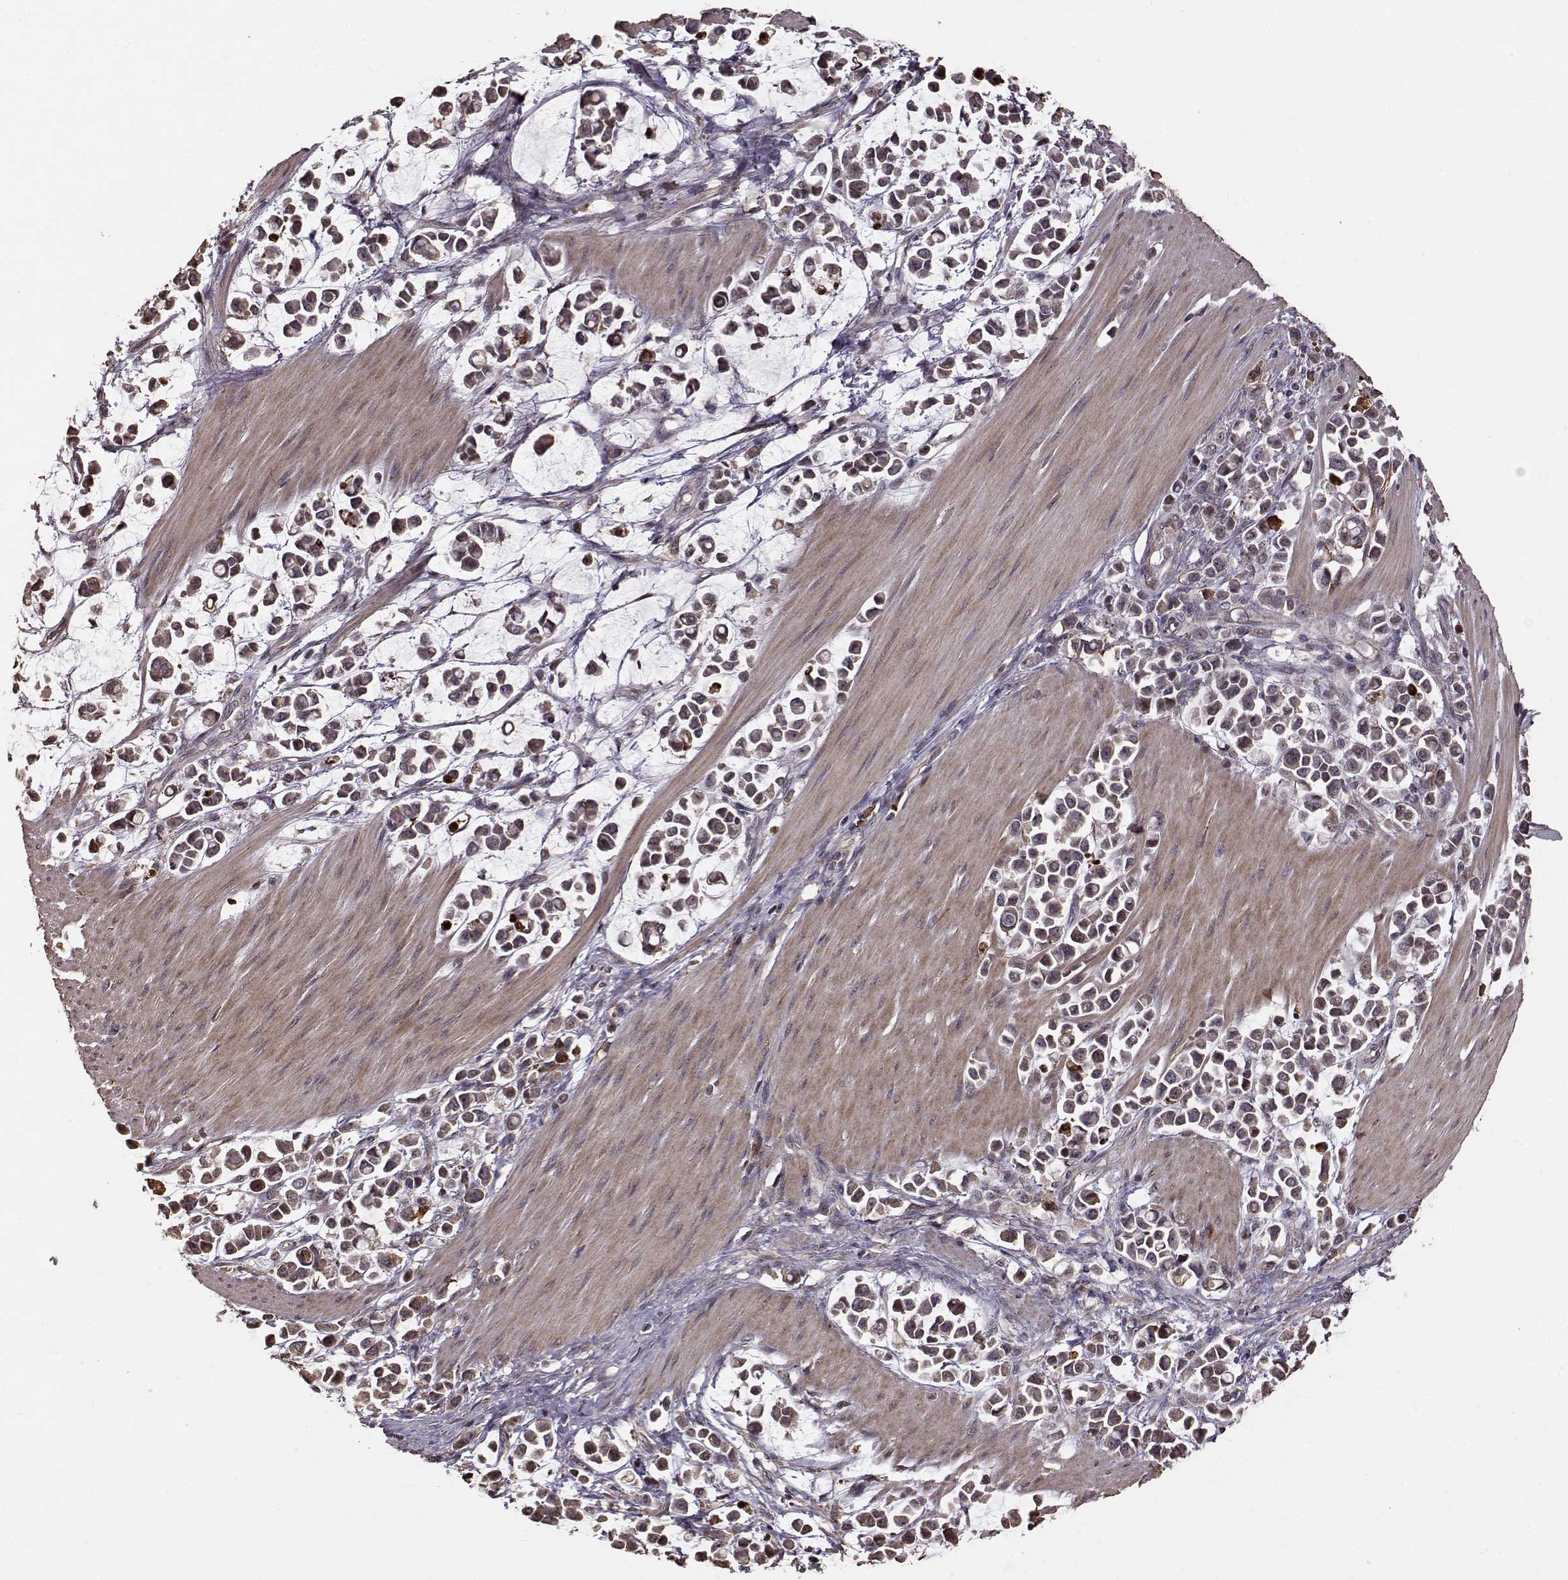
{"staining": {"intensity": "moderate", "quantity": ">75%", "location": "cytoplasmic/membranous"}, "tissue": "stomach cancer", "cell_type": "Tumor cells", "image_type": "cancer", "snomed": [{"axis": "morphology", "description": "Adenocarcinoma, NOS"}, {"axis": "topography", "description": "Stomach"}], "caption": "Immunohistochemical staining of stomach adenocarcinoma shows moderate cytoplasmic/membranous protein expression in about >75% of tumor cells.", "gene": "USP15", "patient": {"sex": "male", "age": 82}}